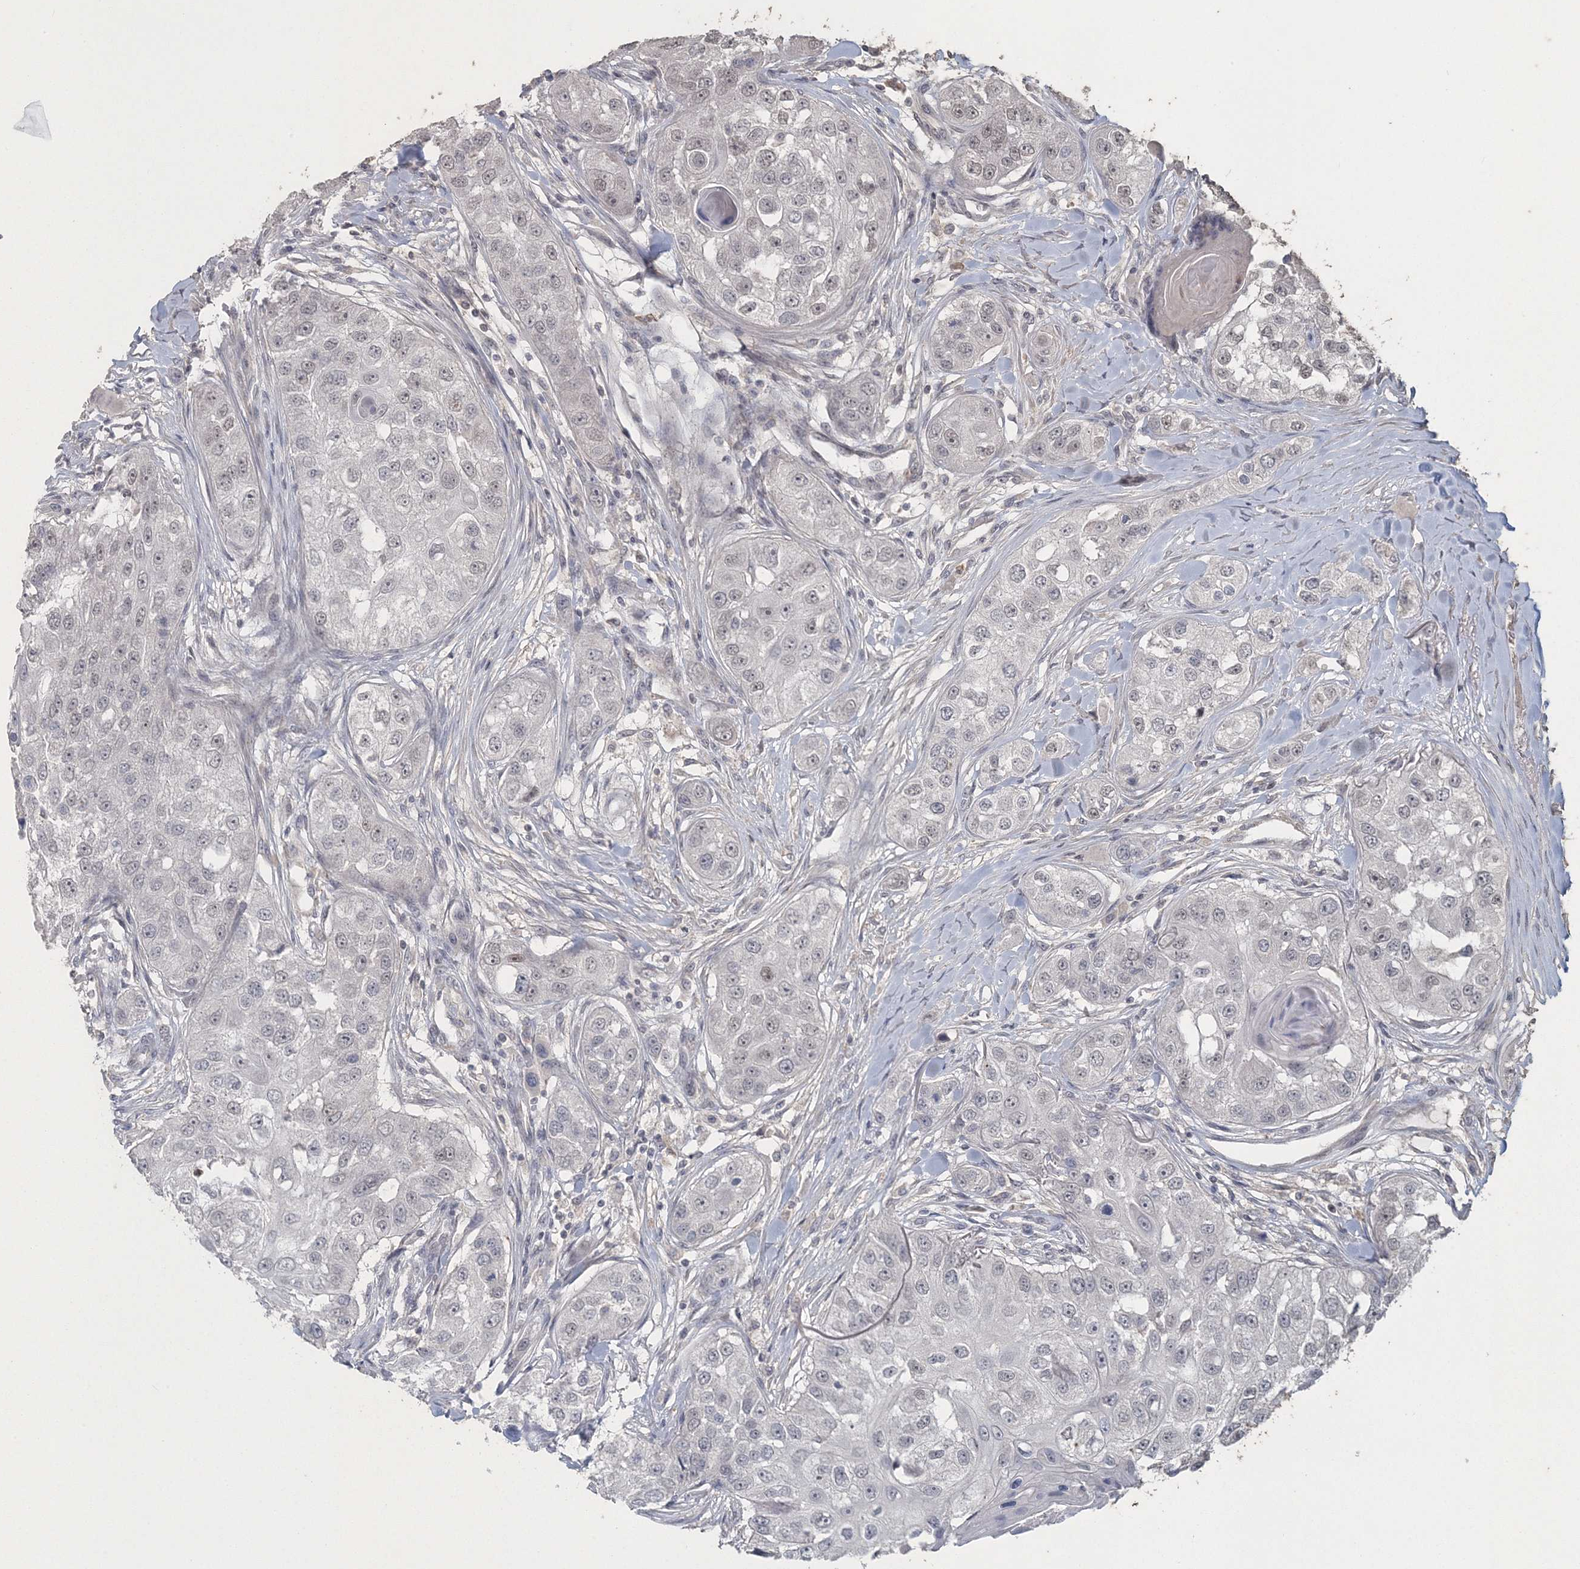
{"staining": {"intensity": "weak", "quantity": "<25%", "location": "nuclear"}, "tissue": "head and neck cancer", "cell_type": "Tumor cells", "image_type": "cancer", "snomed": [{"axis": "morphology", "description": "Normal tissue, NOS"}, {"axis": "morphology", "description": "Squamous cell carcinoma, NOS"}, {"axis": "topography", "description": "Skeletal muscle"}, {"axis": "topography", "description": "Head-Neck"}], "caption": "High magnification brightfield microscopy of squamous cell carcinoma (head and neck) stained with DAB (3,3'-diaminobenzidine) (brown) and counterstained with hematoxylin (blue): tumor cells show no significant expression. (IHC, brightfield microscopy, high magnification).", "gene": "UIMC1", "patient": {"sex": "male", "age": 51}}